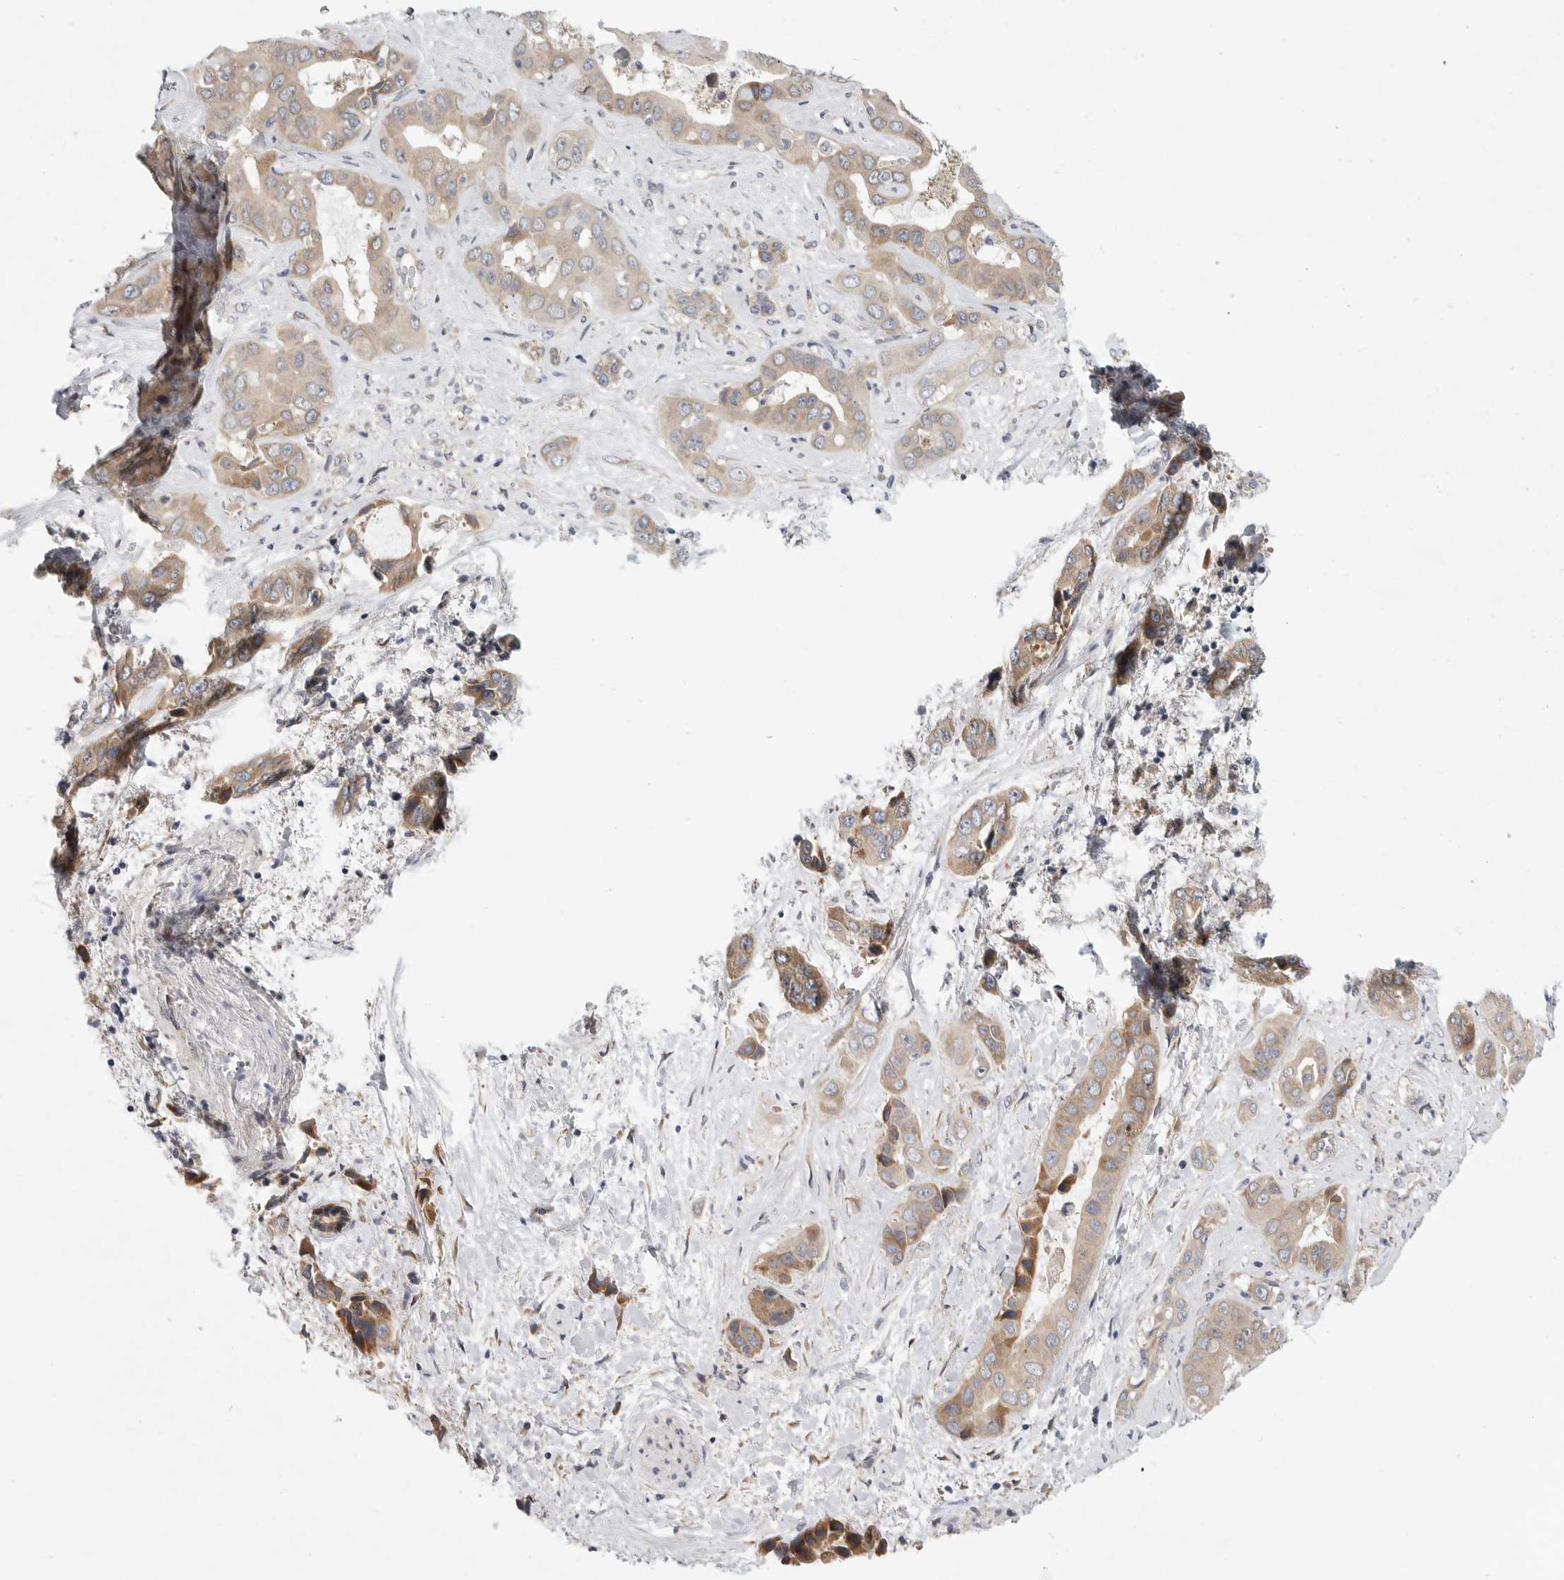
{"staining": {"intensity": "moderate", "quantity": ">75%", "location": "cytoplasmic/membranous"}, "tissue": "liver cancer", "cell_type": "Tumor cells", "image_type": "cancer", "snomed": [{"axis": "morphology", "description": "Cholangiocarcinoma"}, {"axis": "topography", "description": "Liver"}], "caption": "Protein staining of cholangiocarcinoma (liver) tissue displays moderate cytoplasmic/membranous expression in approximately >75% of tumor cells.", "gene": "FBXO43", "patient": {"sex": "female", "age": 52}}